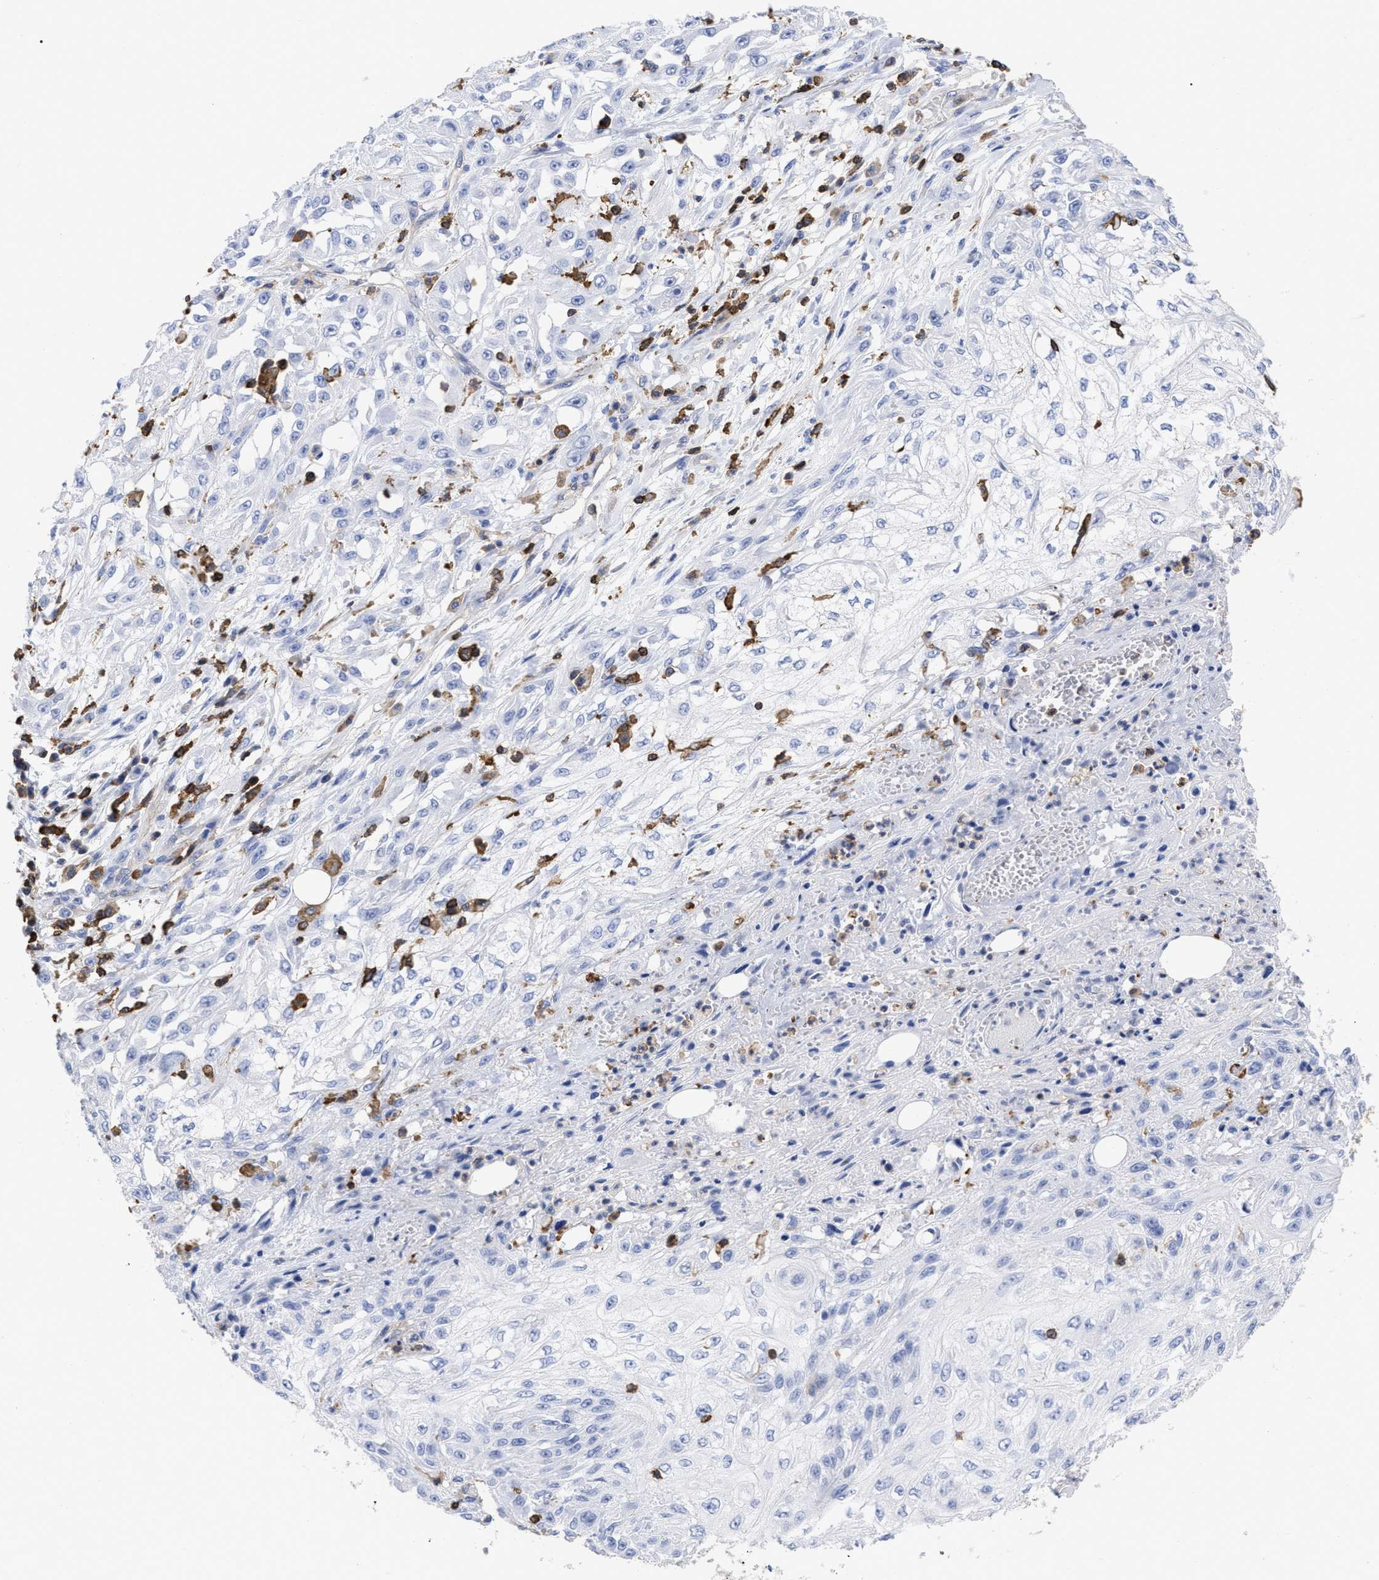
{"staining": {"intensity": "negative", "quantity": "none", "location": "none"}, "tissue": "skin cancer", "cell_type": "Tumor cells", "image_type": "cancer", "snomed": [{"axis": "morphology", "description": "Squamous cell carcinoma, NOS"}, {"axis": "morphology", "description": "Squamous cell carcinoma, metastatic, NOS"}, {"axis": "topography", "description": "Skin"}, {"axis": "topography", "description": "Lymph node"}], "caption": "Immunohistochemical staining of metastatic squamous cell carcinoma (skin) demonstrates no significant positivity in tumor cells. The staining is performed using DAB brown chromogen with nuclei counter-stained in using hematoxylin.", "gene": "HCLS1", "patient": {"sex": "male", "age": 75}}